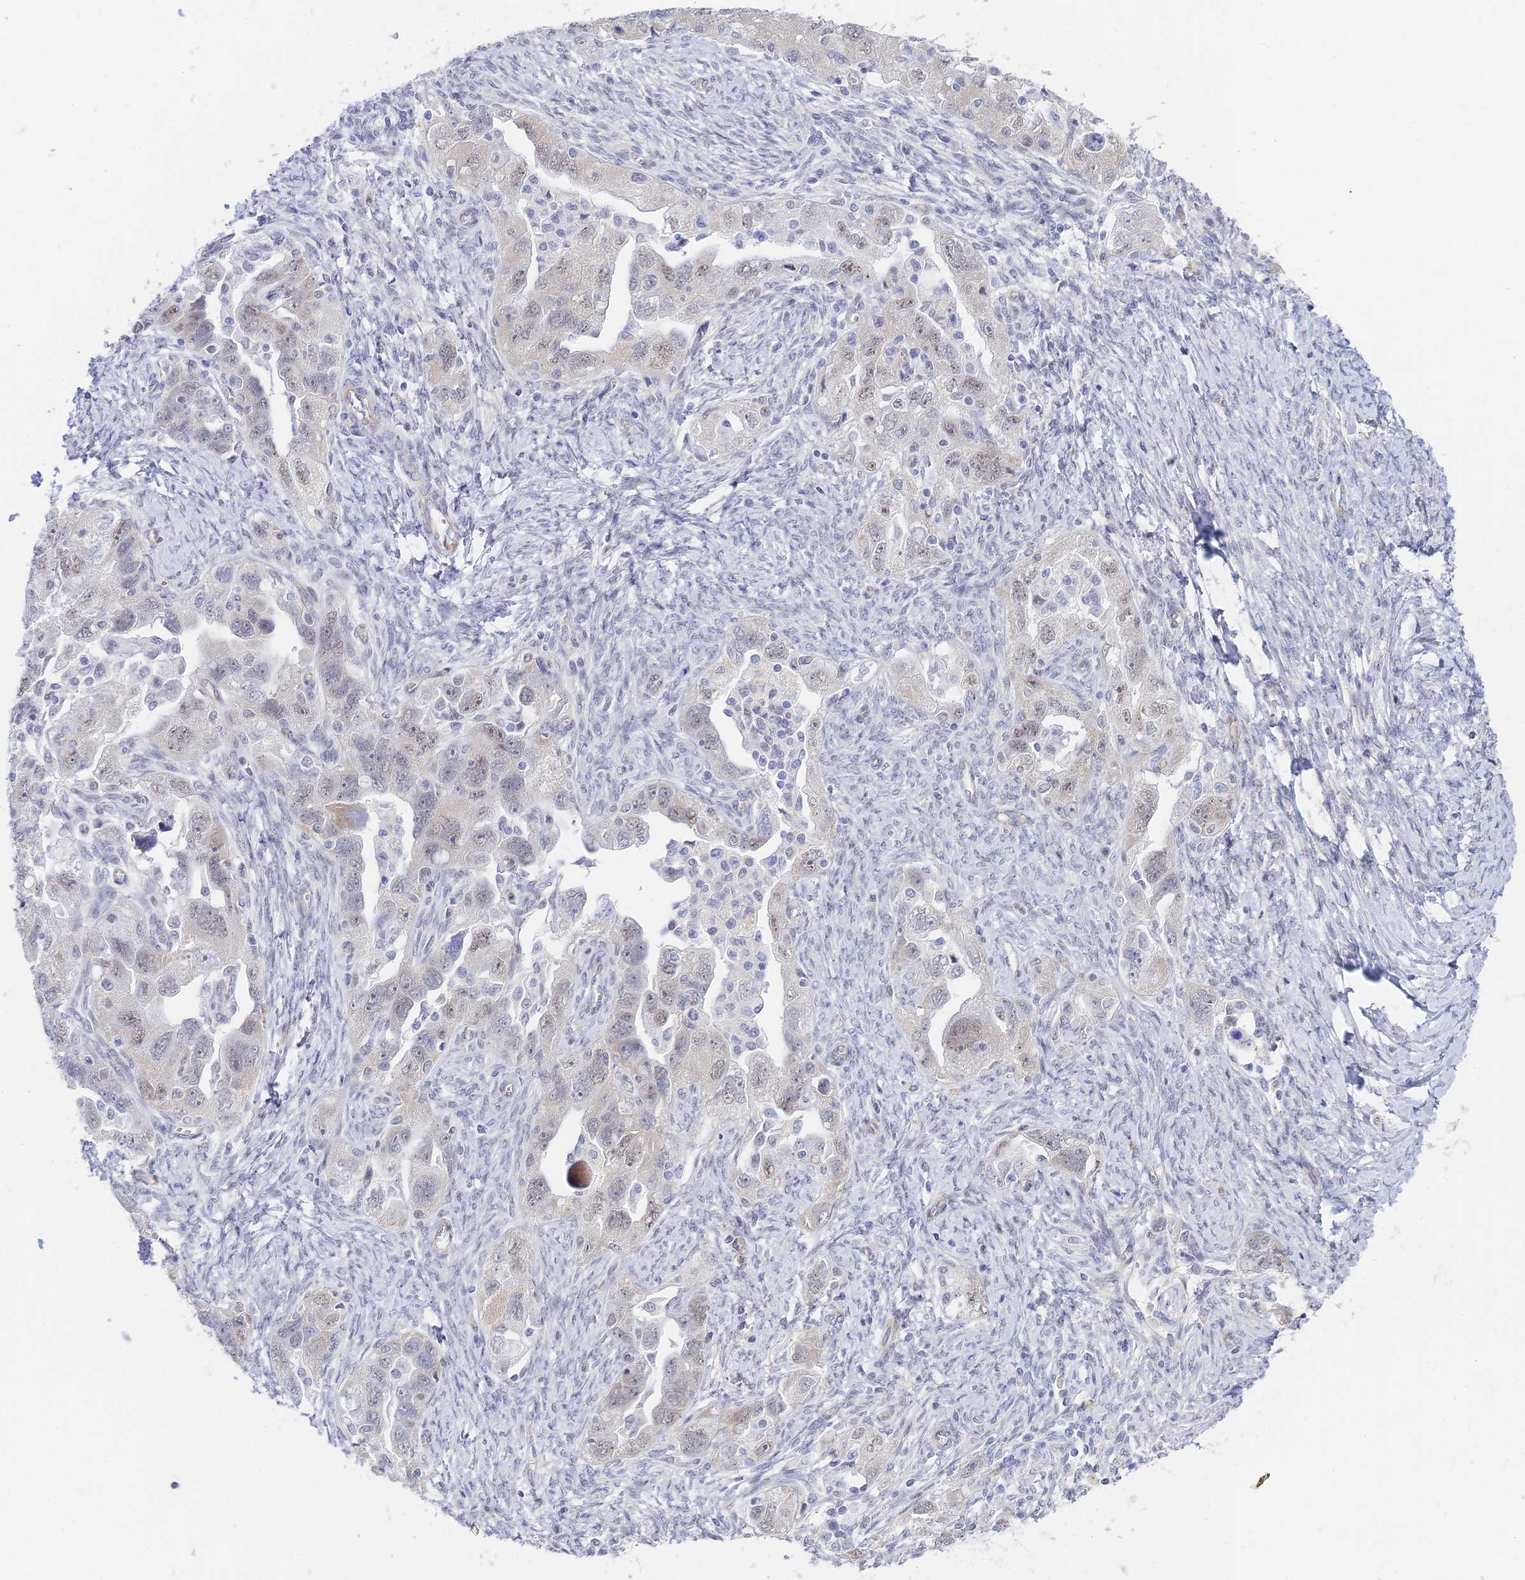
{"staining": {"intensity": "weak", "quantity": "25%-75%", "location": "nuclear"}, "tissue": "ovarian cancer", "cell_type": "Tumor cells", "image_type": "cancer", "snomed": [{"axis": "morphology", "description": "Carcinoma, NOS"}, {"axis": "morphology", "description": "Cystadenocarcinoma, serous, NOS"}, {"axis": "topography", "description": "Ovary"}], "caption": "This is a histology image of immunohistochemistry staining of ovarian cancer (serous cystadenocarcinoma), which shows weak staining in the nuclear of tumor cells.", "gene": "CFAP92", "patient": {"sex": "female", "age": 69}}